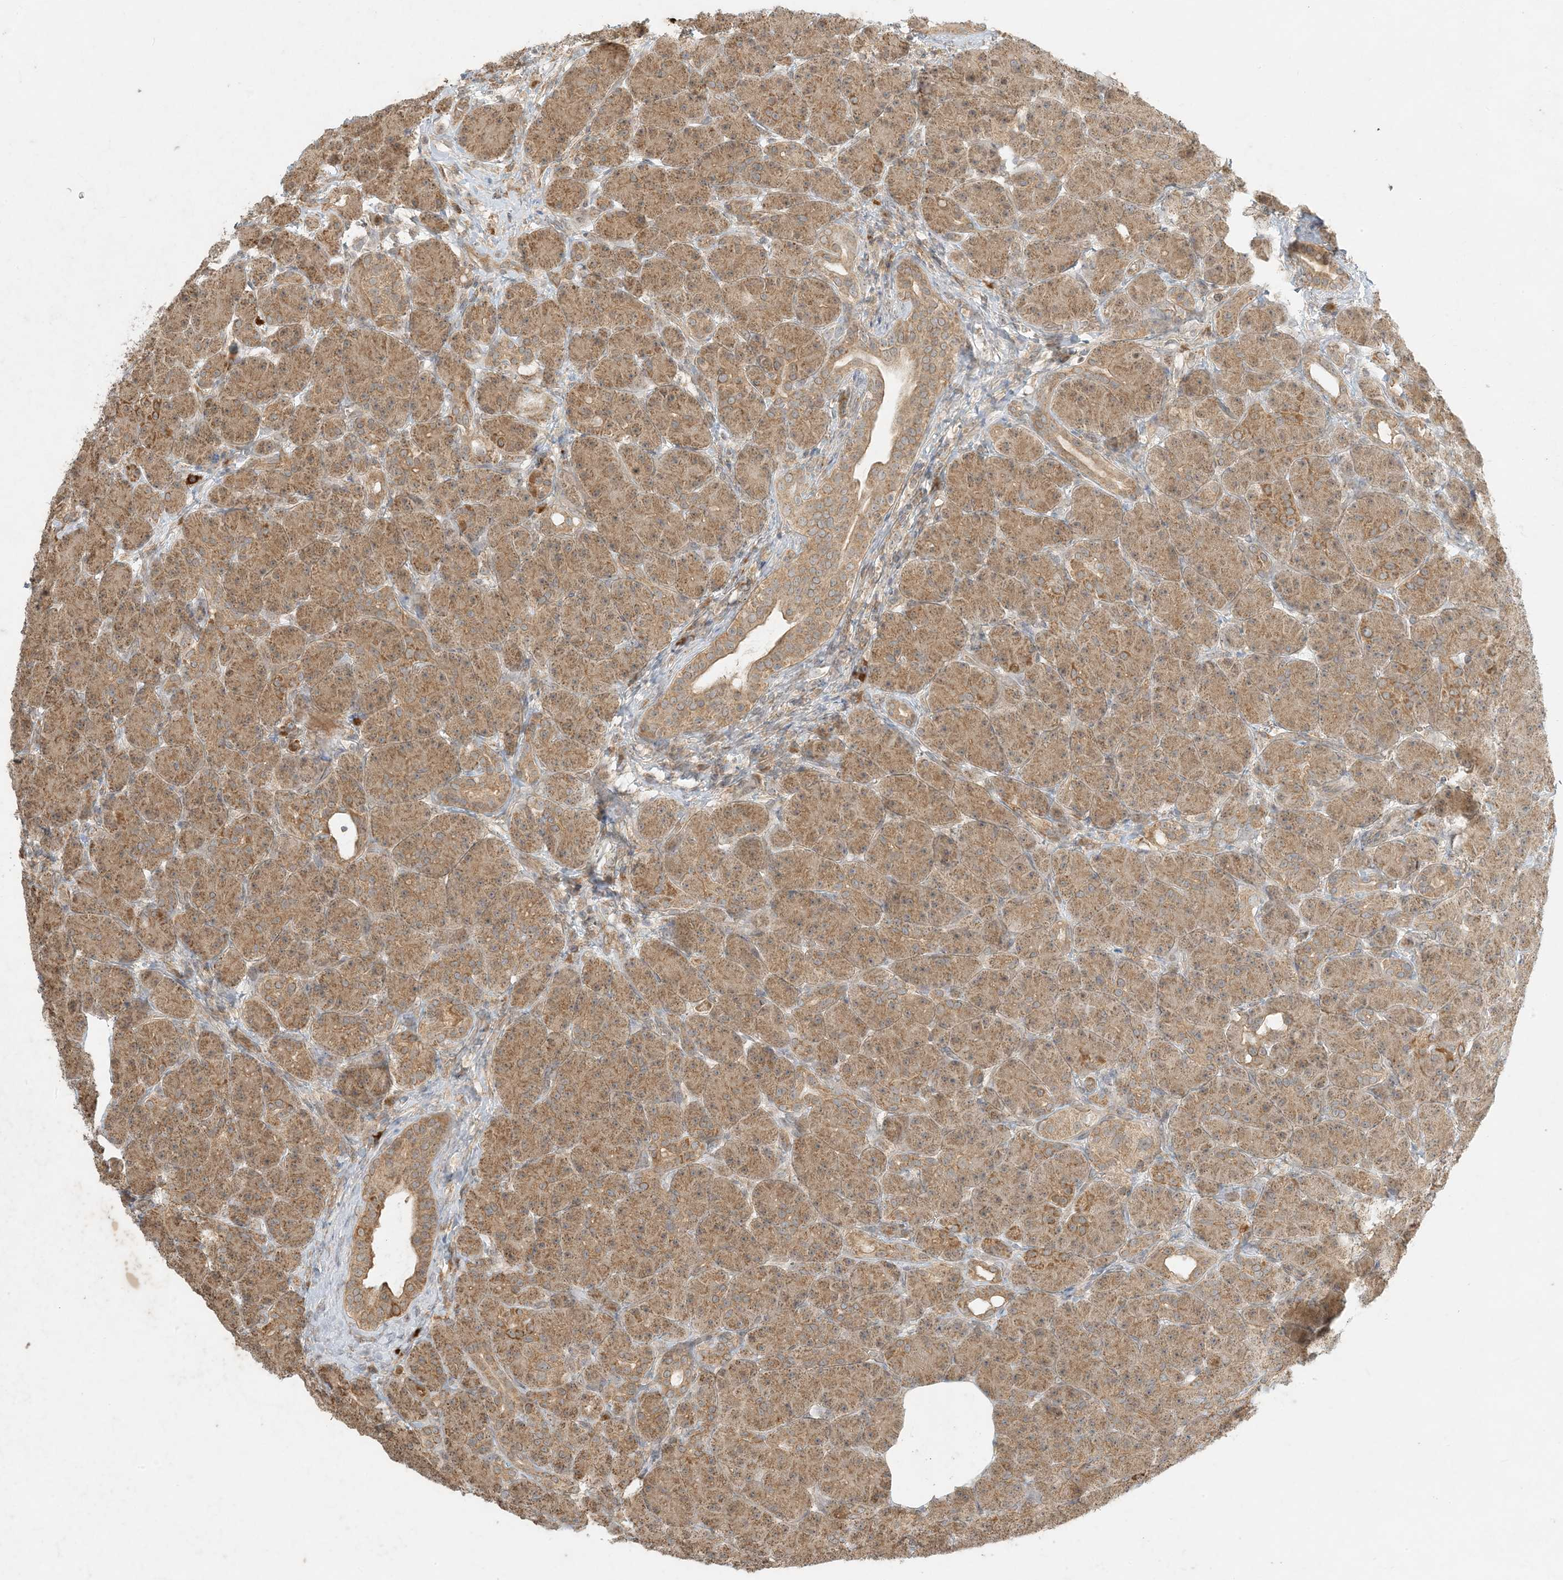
{"staining": {"intensity": "moderate", "quantity": ">75%", "location": "cytoplasmic/membranous"}, "tissue": "pancreas", "cell_type": "Exocrine glandular cells", "image_type": "normal", "snomed": [{"axis": "morphology", "description": "Normal tissue, NOS"}, {"axis": "topography", "description": "Pancreas"}], "caption": "High-power microscopy captured an IHC histopathology image of benign pancreas, revealing moderate cytoplasmic/membranous expression in about >75% of exocrine glandular cells.", "gene": "MCOLN1", "patient": {"sex": "male", "age": 63}}